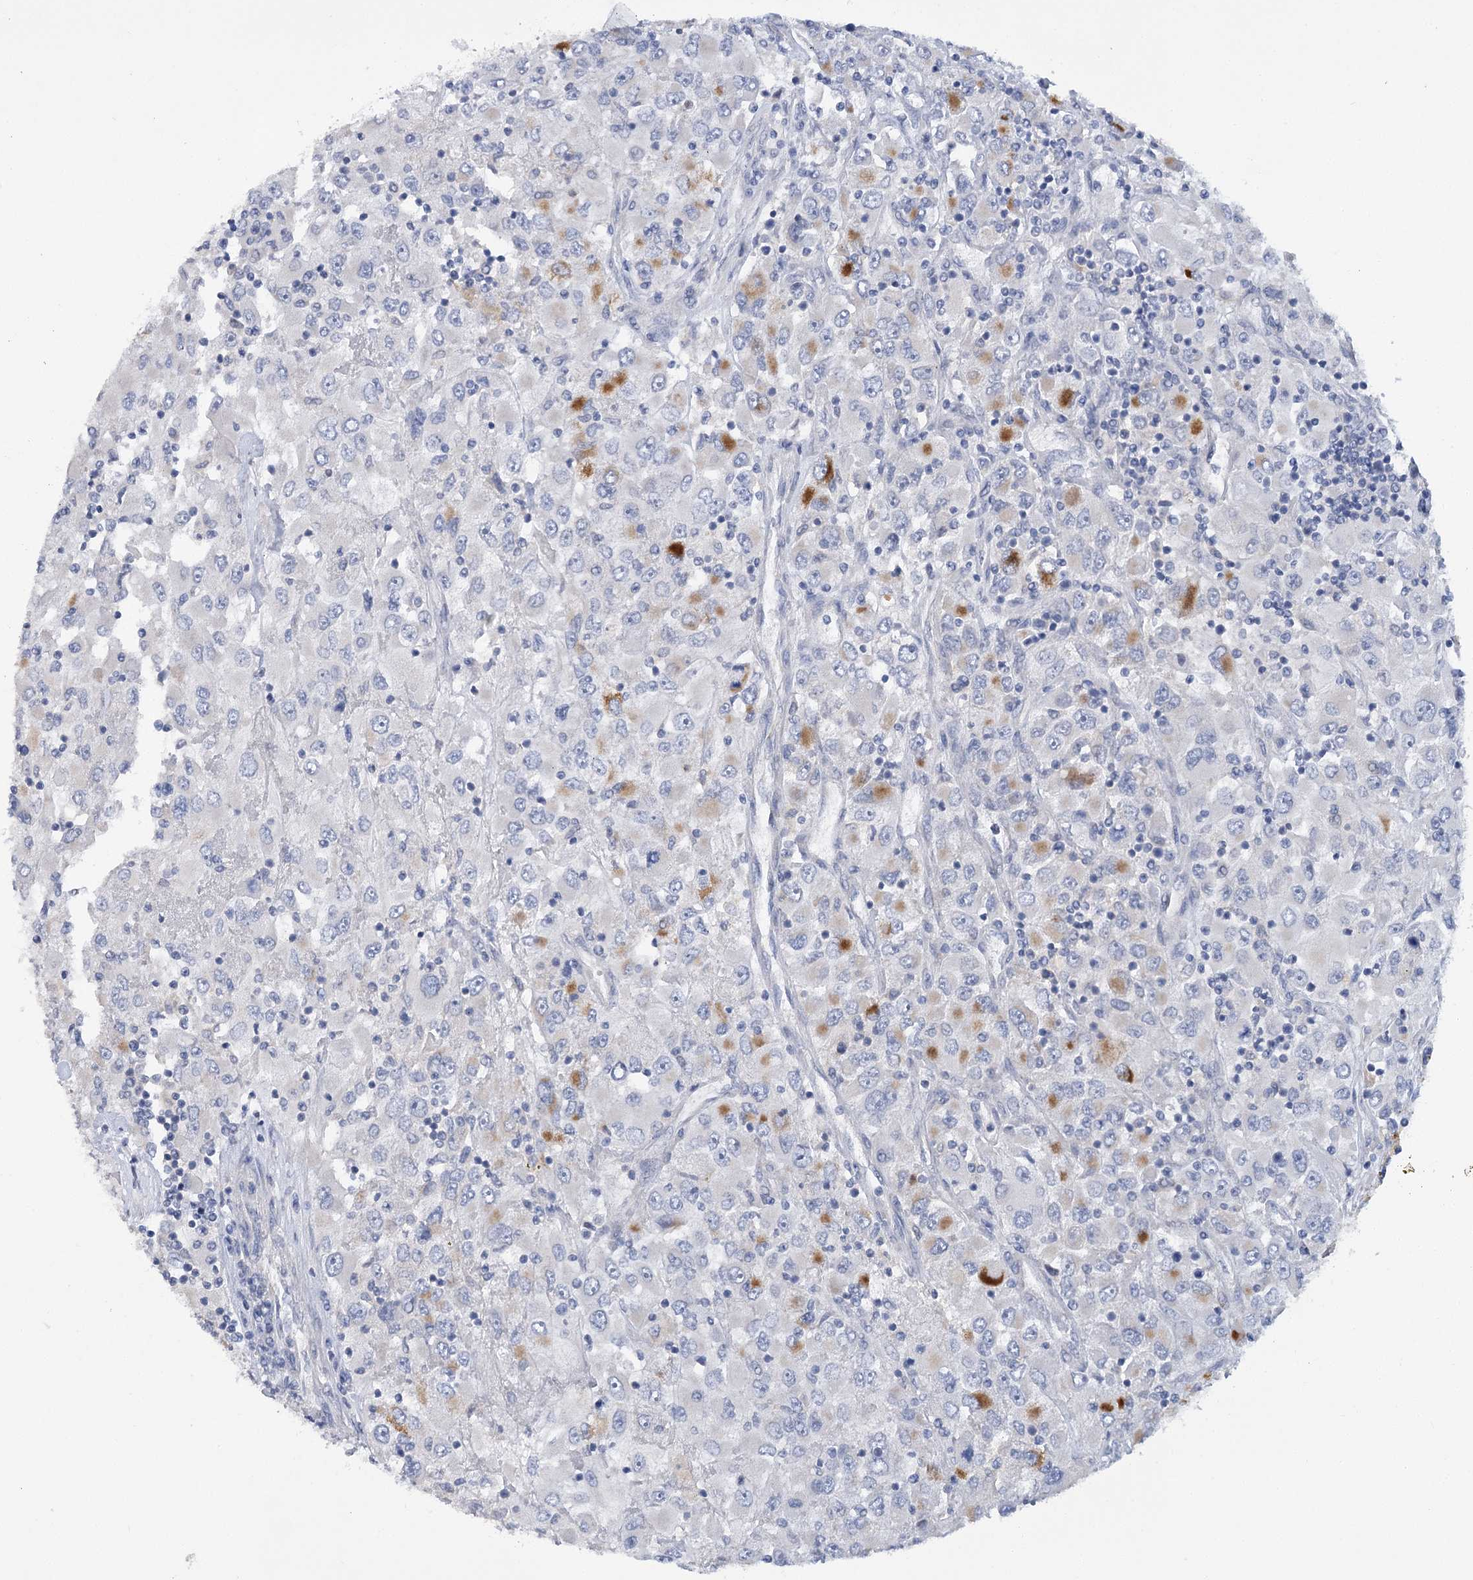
{"staining": {"intensity": "negative", "quantity": "none", "location": "none"}, "tissue": "renal cancer", "cell_type": "Tumor cells", "image_type": "cancer", "snomed": [{"axis": "morphology", "description": "Adenocarcinoma, NOS"}, {"axis": "topography", "description": "Kidney"}], "caption": "A photomicrograph of human renal adenocarcinoma is negative for staining in tumor cells.", "gene": "DCUN1D1", "patient": {"sex": "female", "age": 52}}